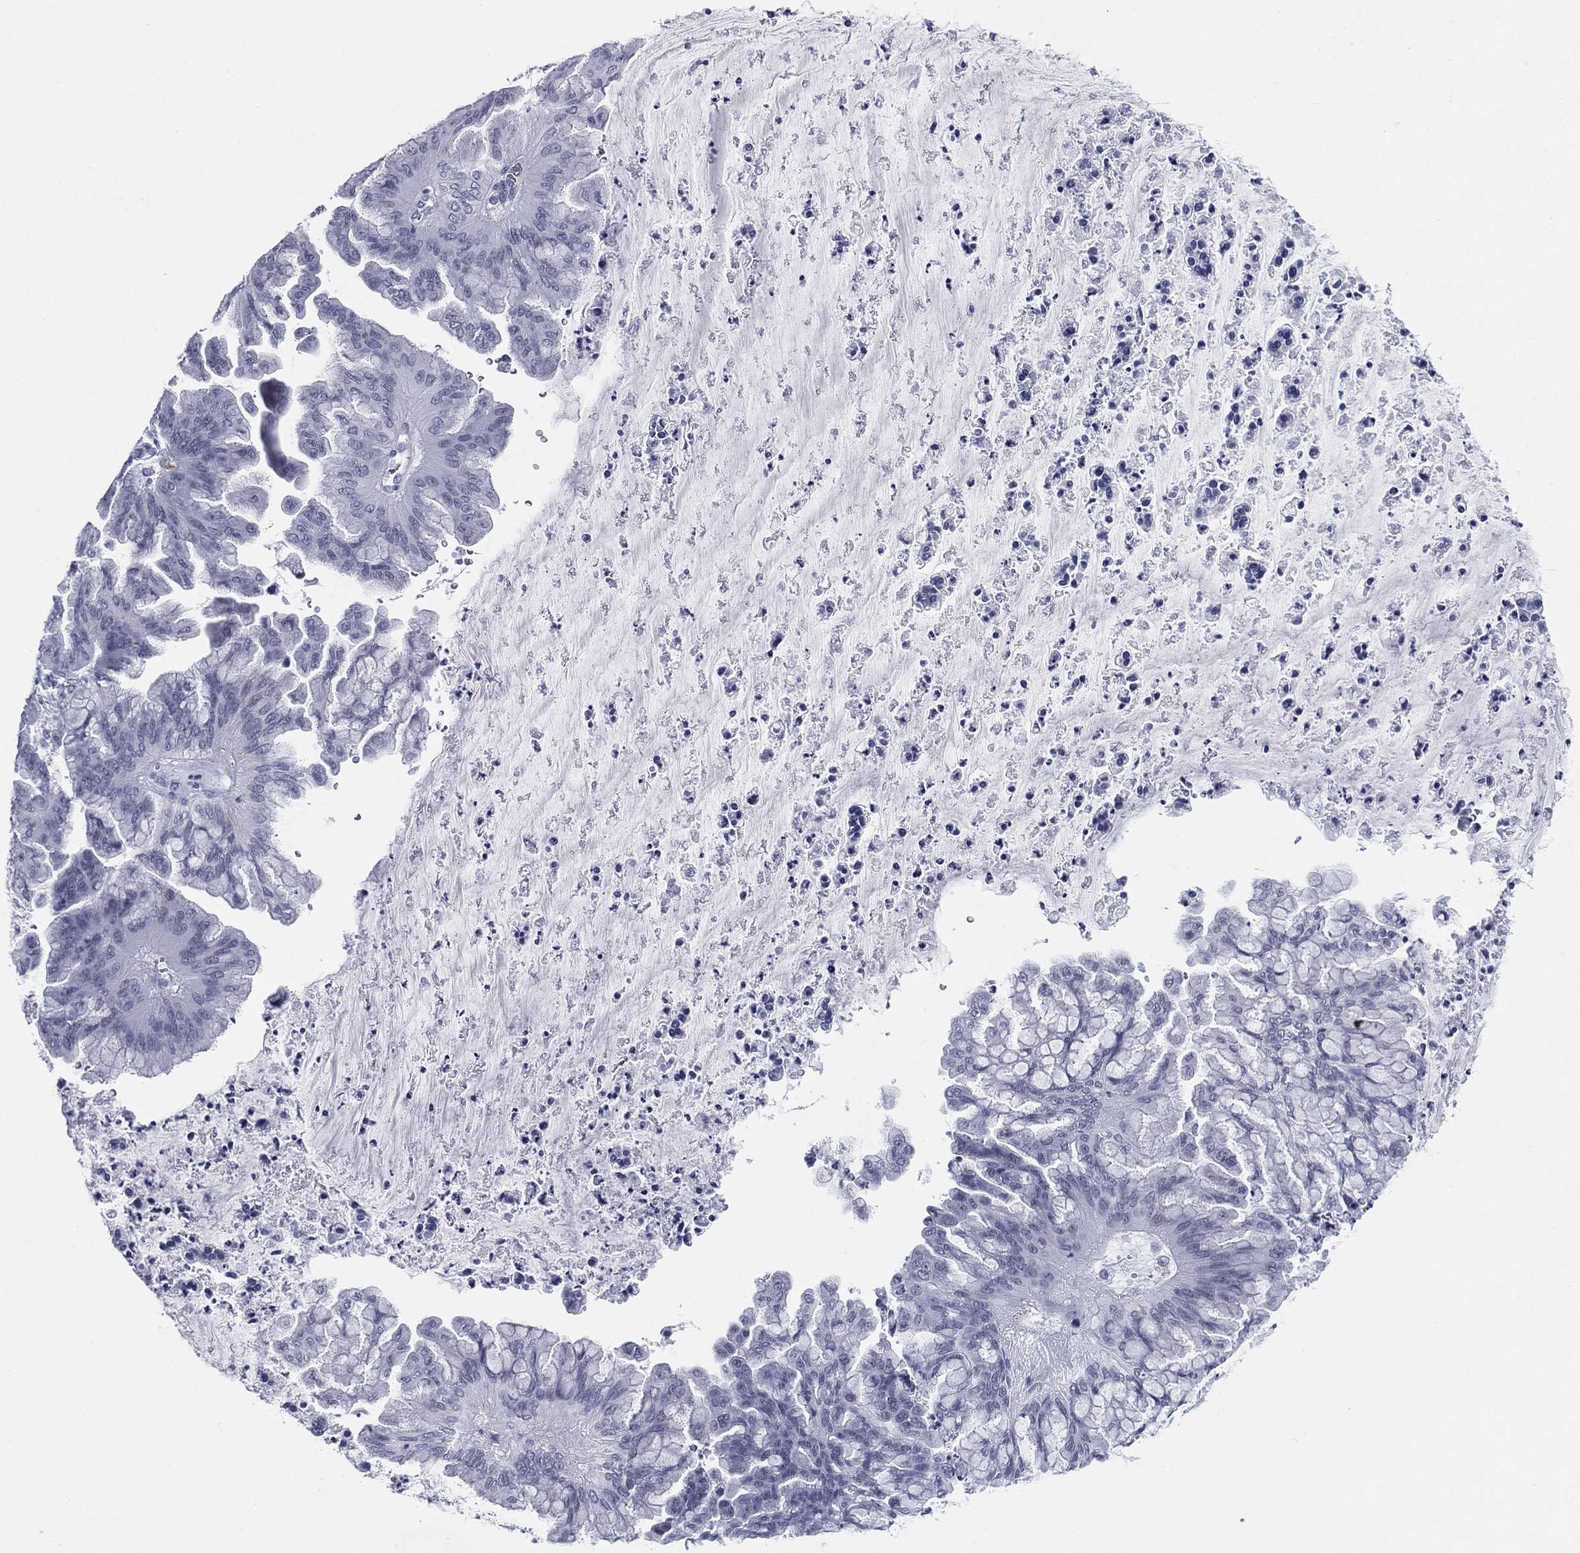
{"staining": {"intensity": "negative", "quantity": "none", "location": "none"}, "tissue": "ovarian cancer", "cell_type": "Tumor cells", "image_type": "cancer", "snomed": [{"axis": "morphology", "description": "Cystadenocarcinoma, mucinous, NOS"}, {"axis": "topography", "description": "Ovary"}], "caption": "Image shows no protein positivity in tumor cells of ovarian cancer (mucinous cystadenocarcinoma) tissue.", "gene": "HLA-DOA", "patient": {"sex": "female", "age": 67}}